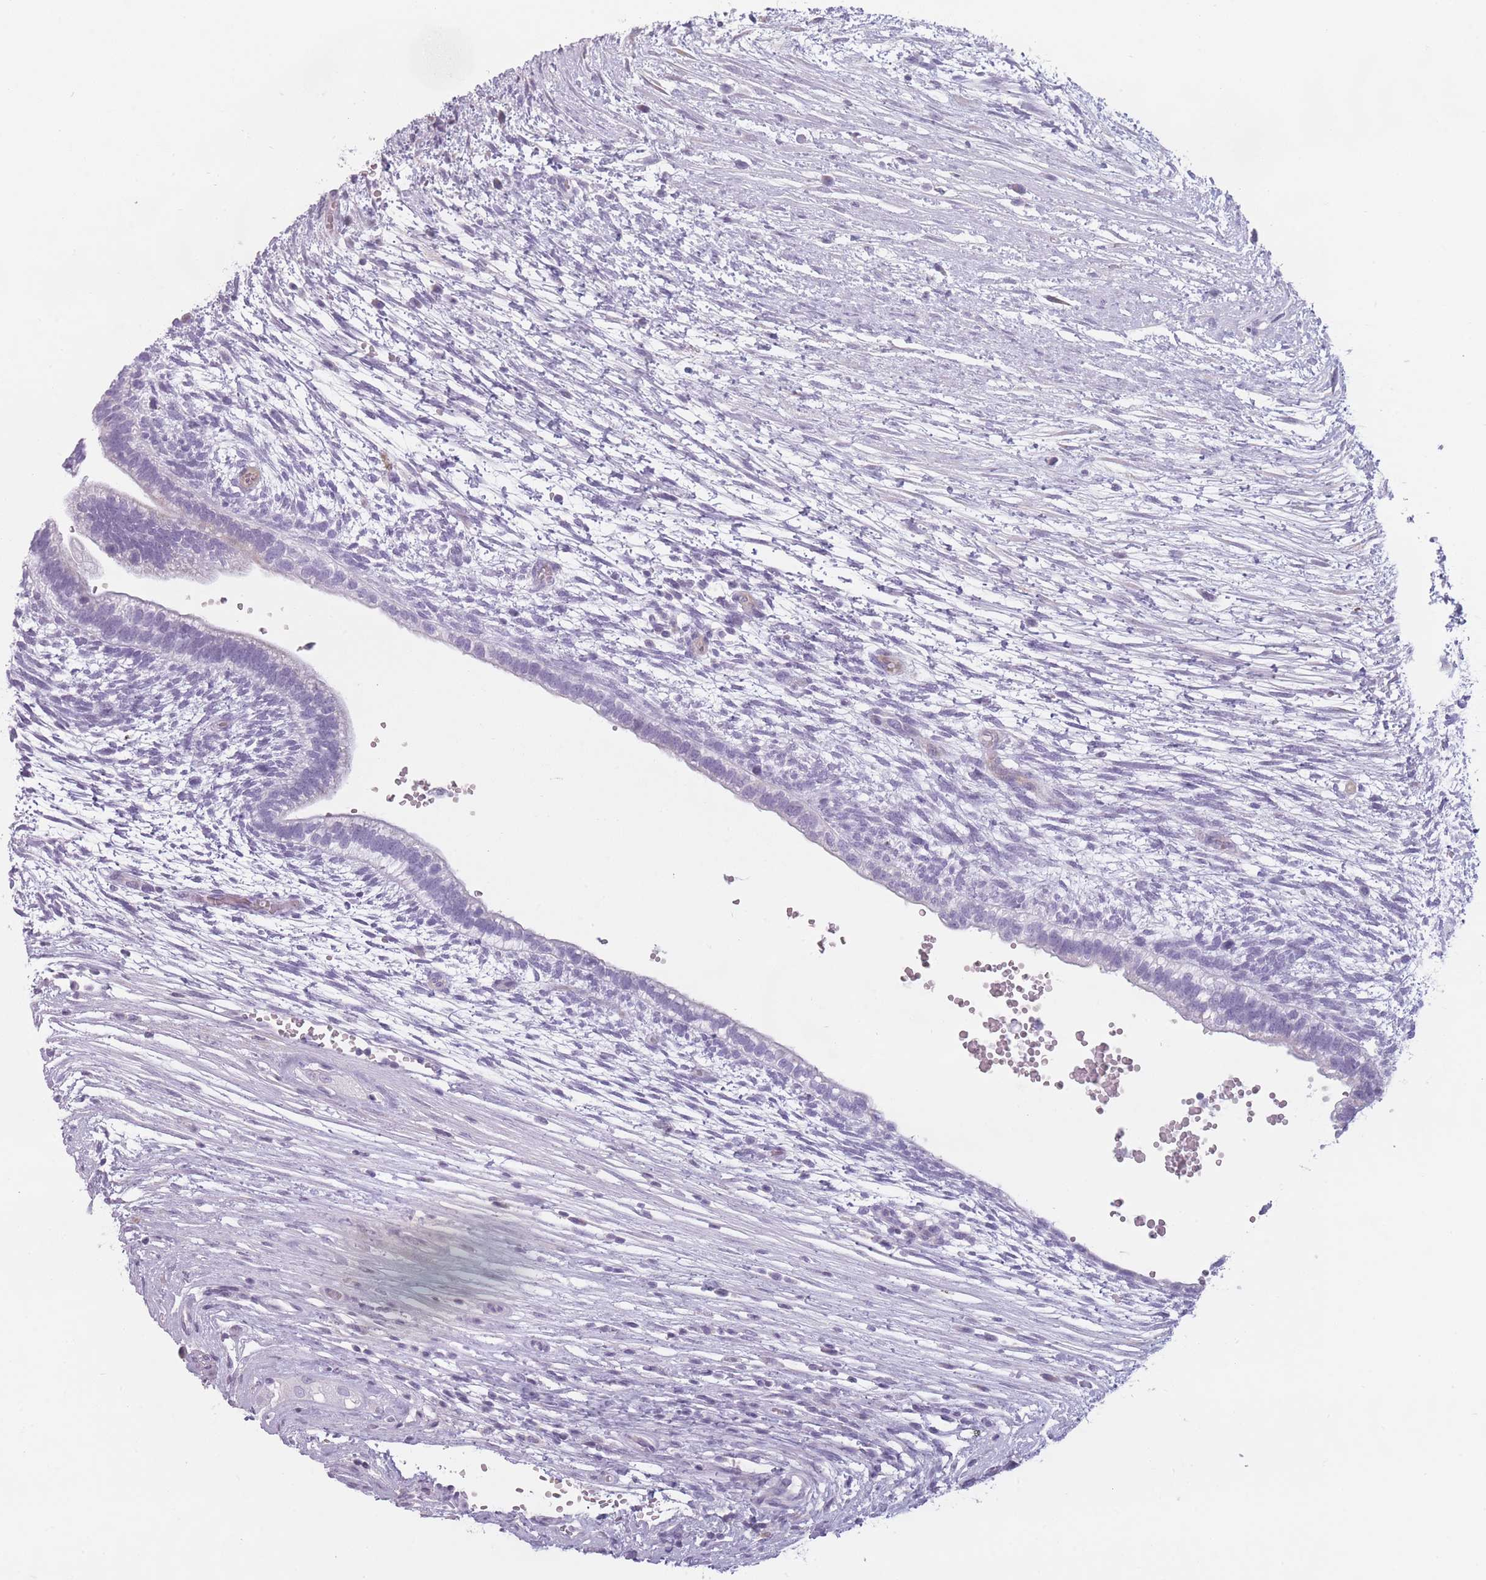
{"staining": {"intensity": "negative", "quantity": "none", "location": "none"}, "tissue": "testis cancer", "cell_type": "Tumor cells", "image_type": "cancer", "snomed": [{"axis": "morphology", "description": "Normal tissue, NOS"}, {"axis": "morphology", "description": "Carcinoma, Embryonal, NOS"}, {"axis": "topography", "description": "Testis"}], "caption": "Immunohistochemistry (IHC) photomicrograph of human testis embryonal carcinoma stained for a protein (brown), which reveals no positivity in tumor cells.", "gene": "GGT1", "patient": {"sex": "male", "age": 32}}